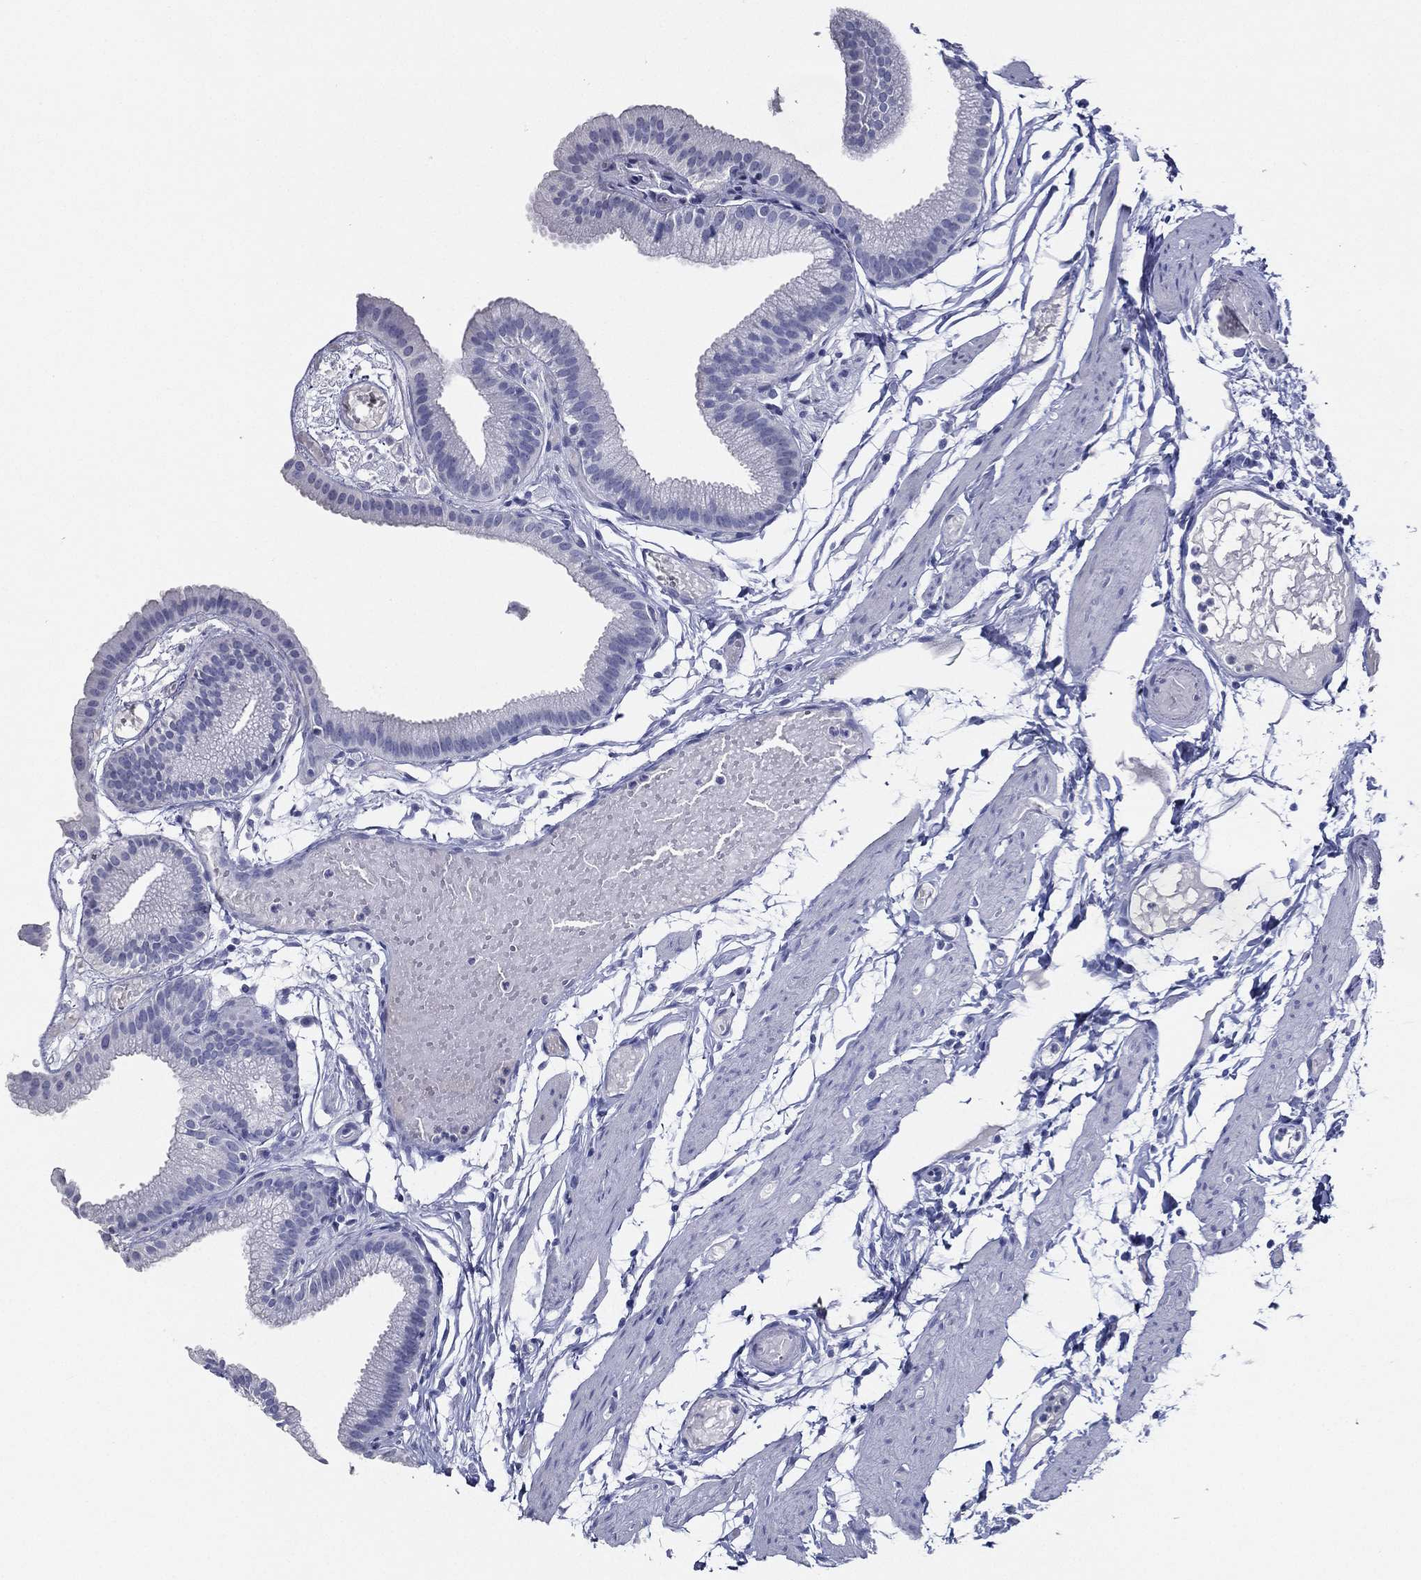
{"staining": {"intensity": "negative", "quantity": "none", "location": "none"}, "tissue": "gallbladder", "cell_type": "Glandular cells", "image_type": "normal", "snomed": [{"axis": "morphology", "description": "Normal tissue, NOS"}, {"axis": "topography", "description": "Gallbladder"}], "caption": "IHC photomicrograph of normal human gallbladder stained for a protein (brown), which shows no expression in glandular cells. Nuclei are stained in blue.", "gene": "TFAP2A", "patient": {"sex": "female", "age": 45}}